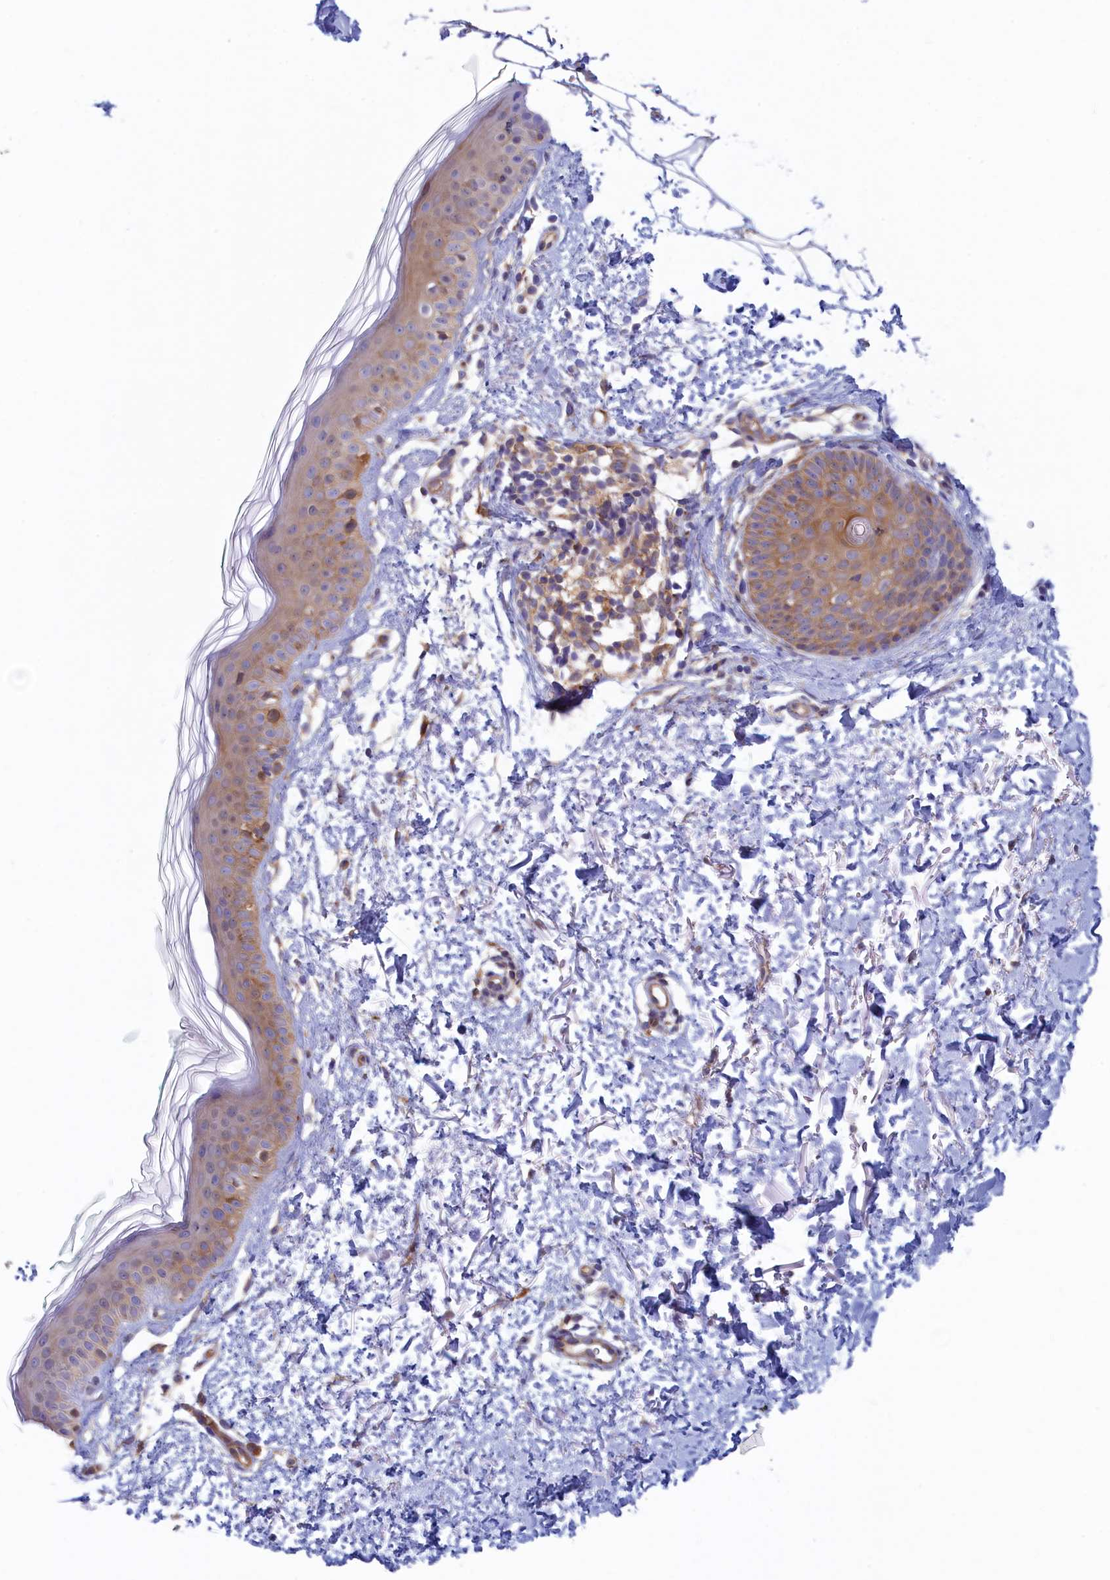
{"staining": {"intensity": "weak", "quantity": "25%-75%", "location": "cytoplasmic/membranous"}, "tissue": "skin", "cell_type": "Fibroblasts", "image_type": "normal", "snomed": [{"axis": "morphology", "description": "Normal tissue, NOS"}, {"axis": "topography", "description": "Skin"}], "caption": "This is an image of immunohistochemistry staining of unremarkable skin, which shows weak expression in the cytoplasmic/membranous of fibroblasts.", "gene": "SYNDIG1L", "patient": {"sex": "male", "age": 66}}